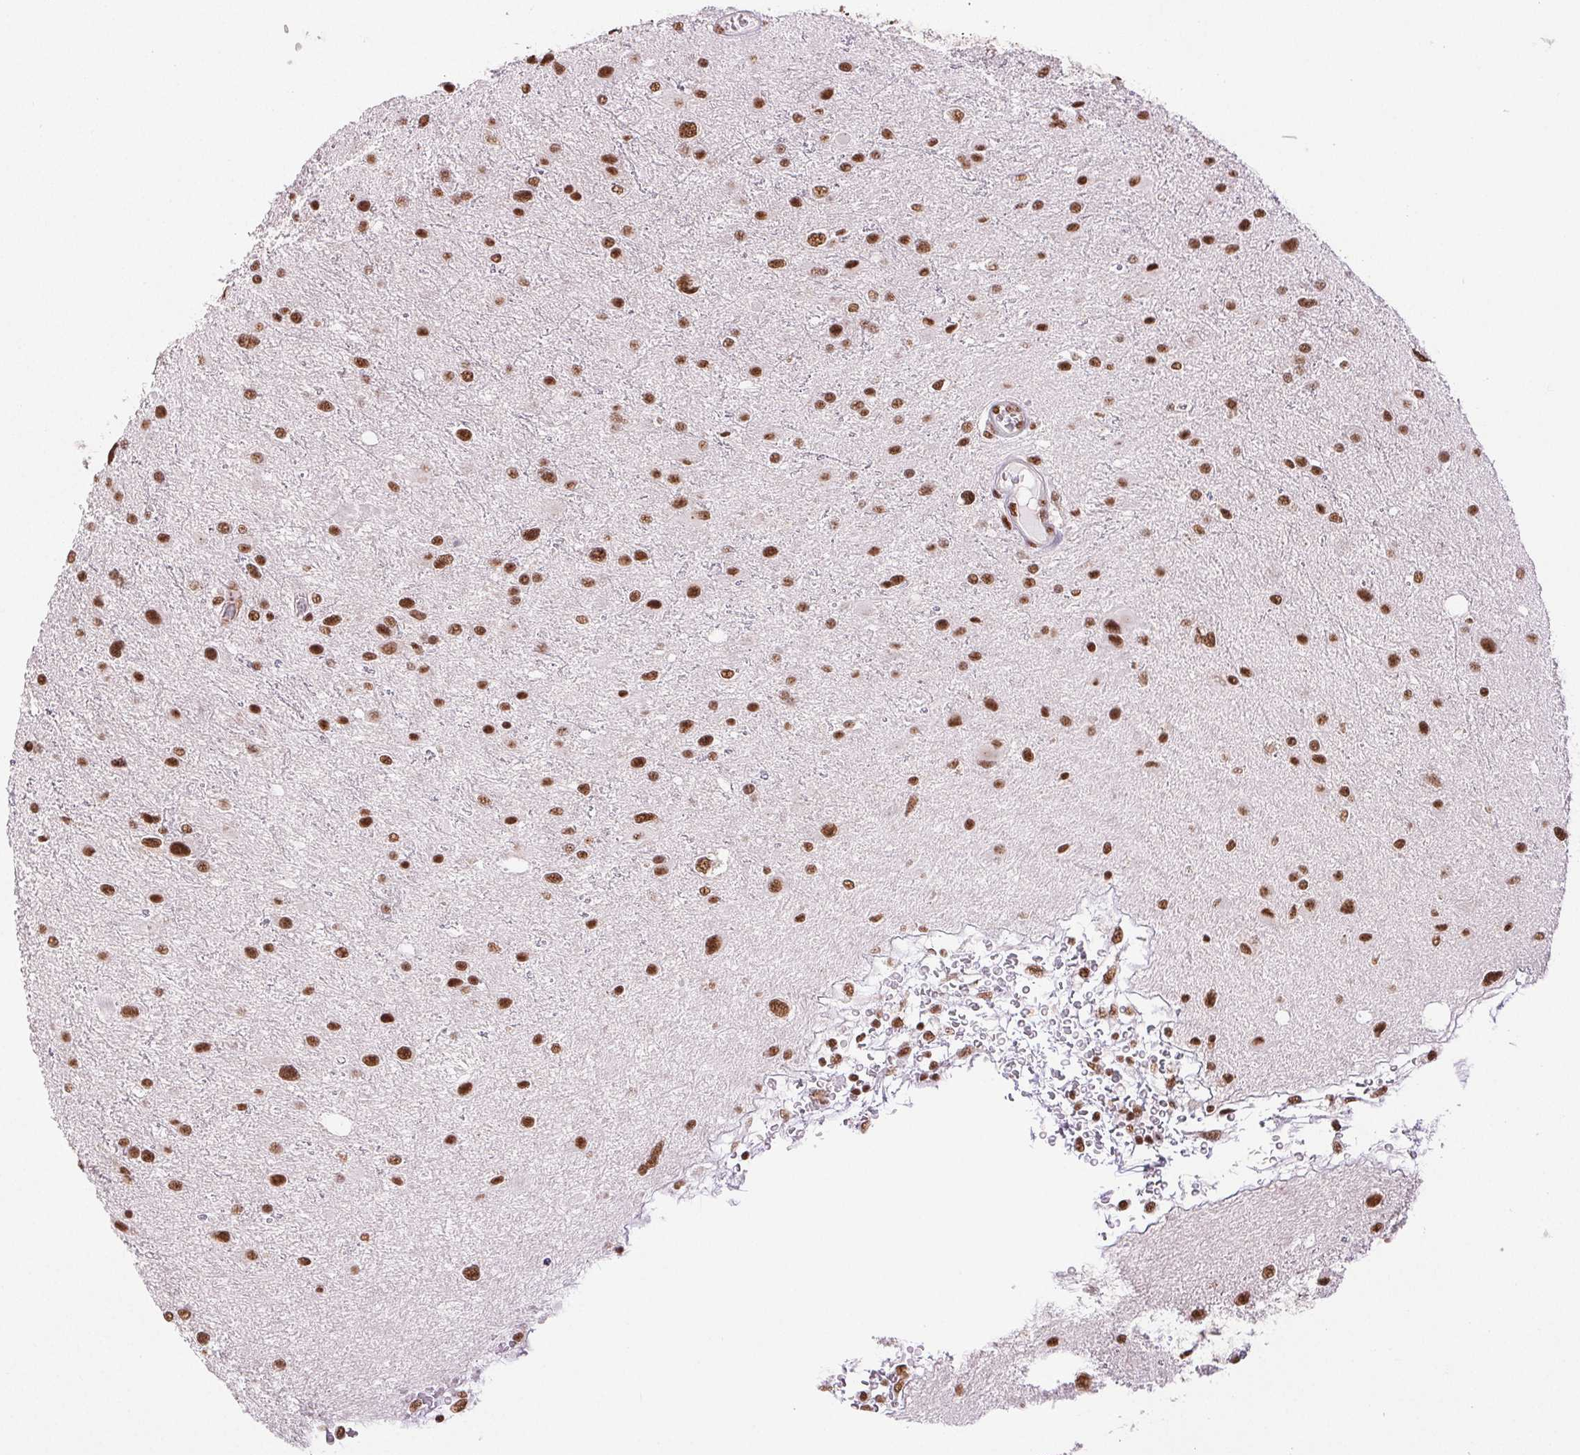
{"staining": {"intensity": "strong", "quantity": ">75%", "location": "nuclear"}, "tissue": "glioma", "cell_type": "Tumor cells", "image_type": "cancer", "snomed": [{"axis": "morphology", "description": "Glioma, malignant, Low grade"}, {"axis": "topography", "description": "Brain"}], "caption": "An immunohistochemistry (IHC) histopathology image of tumor tissue is shown. Protein staining in brown highlights strong nuclear positivity in glioma within tumor cells. (brown staining indicates protein expression, while blue staining denotes nuclei).", "gene": "IK", "patient": {"sex": "female", "age": 32}}